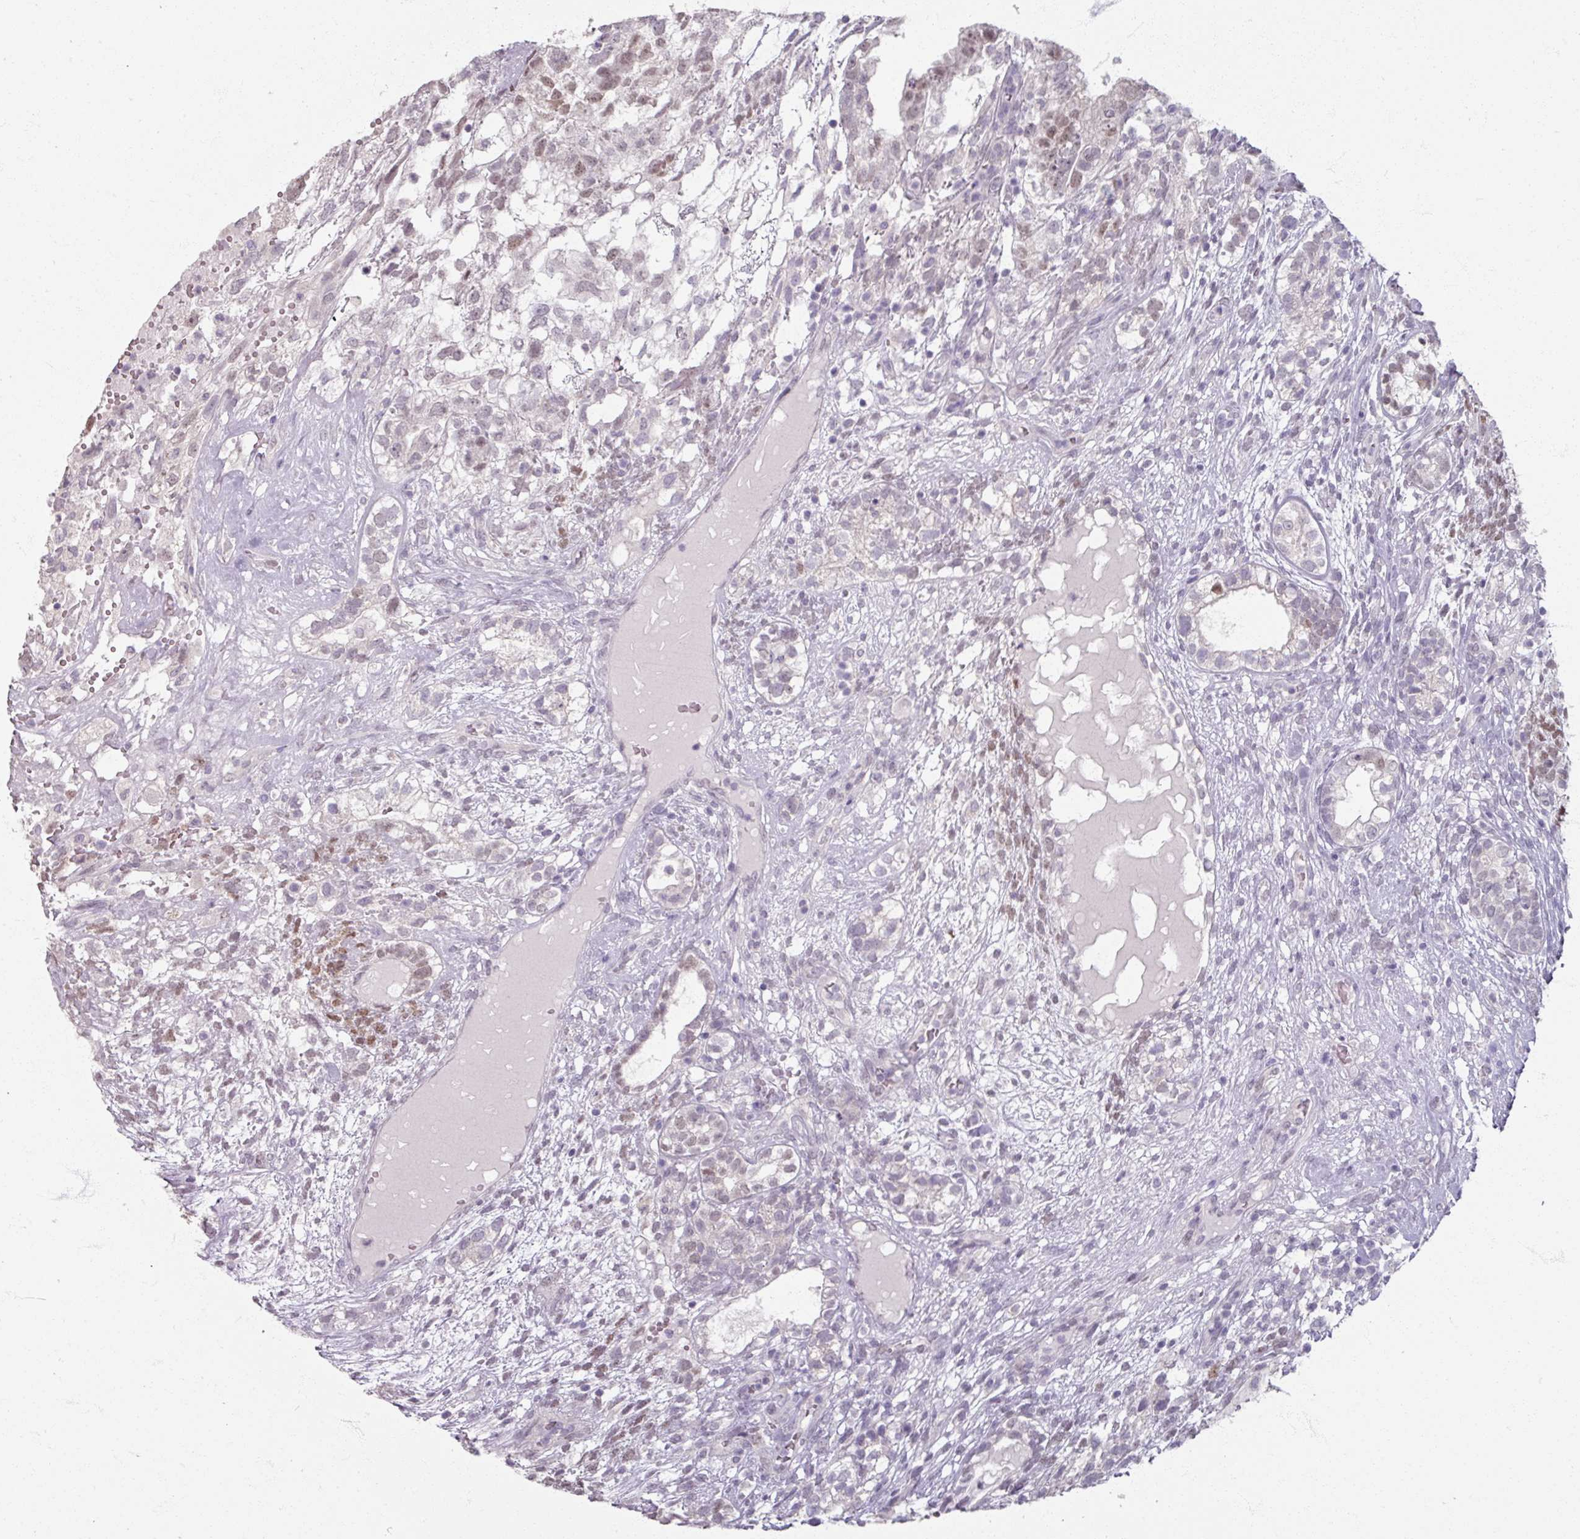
{"staining": {"intensity": "weak", "quantity": "<25%", "location": "nuclear"}, "tissue": "testis cancer", "cell_type": "Tumor cells", "image_type": "cancer", "snomed": [{"axis": "morphology", "description": "Seminoma, NOS"}, {"axis": "morphology", "description": "Carcinoma, Embryonal, NOS"}, {"axis": "topography", "description": "Testis"}], "caption": "This is a histopathology image of immunohistochemistry staining of testis cancer, which shows no expression in tumor cells. (DAB (3,3'-diaminobenzidine) IHC, high magnification).", "gene": "SOX11", "patient": {"sex": "male", "age": 41}}